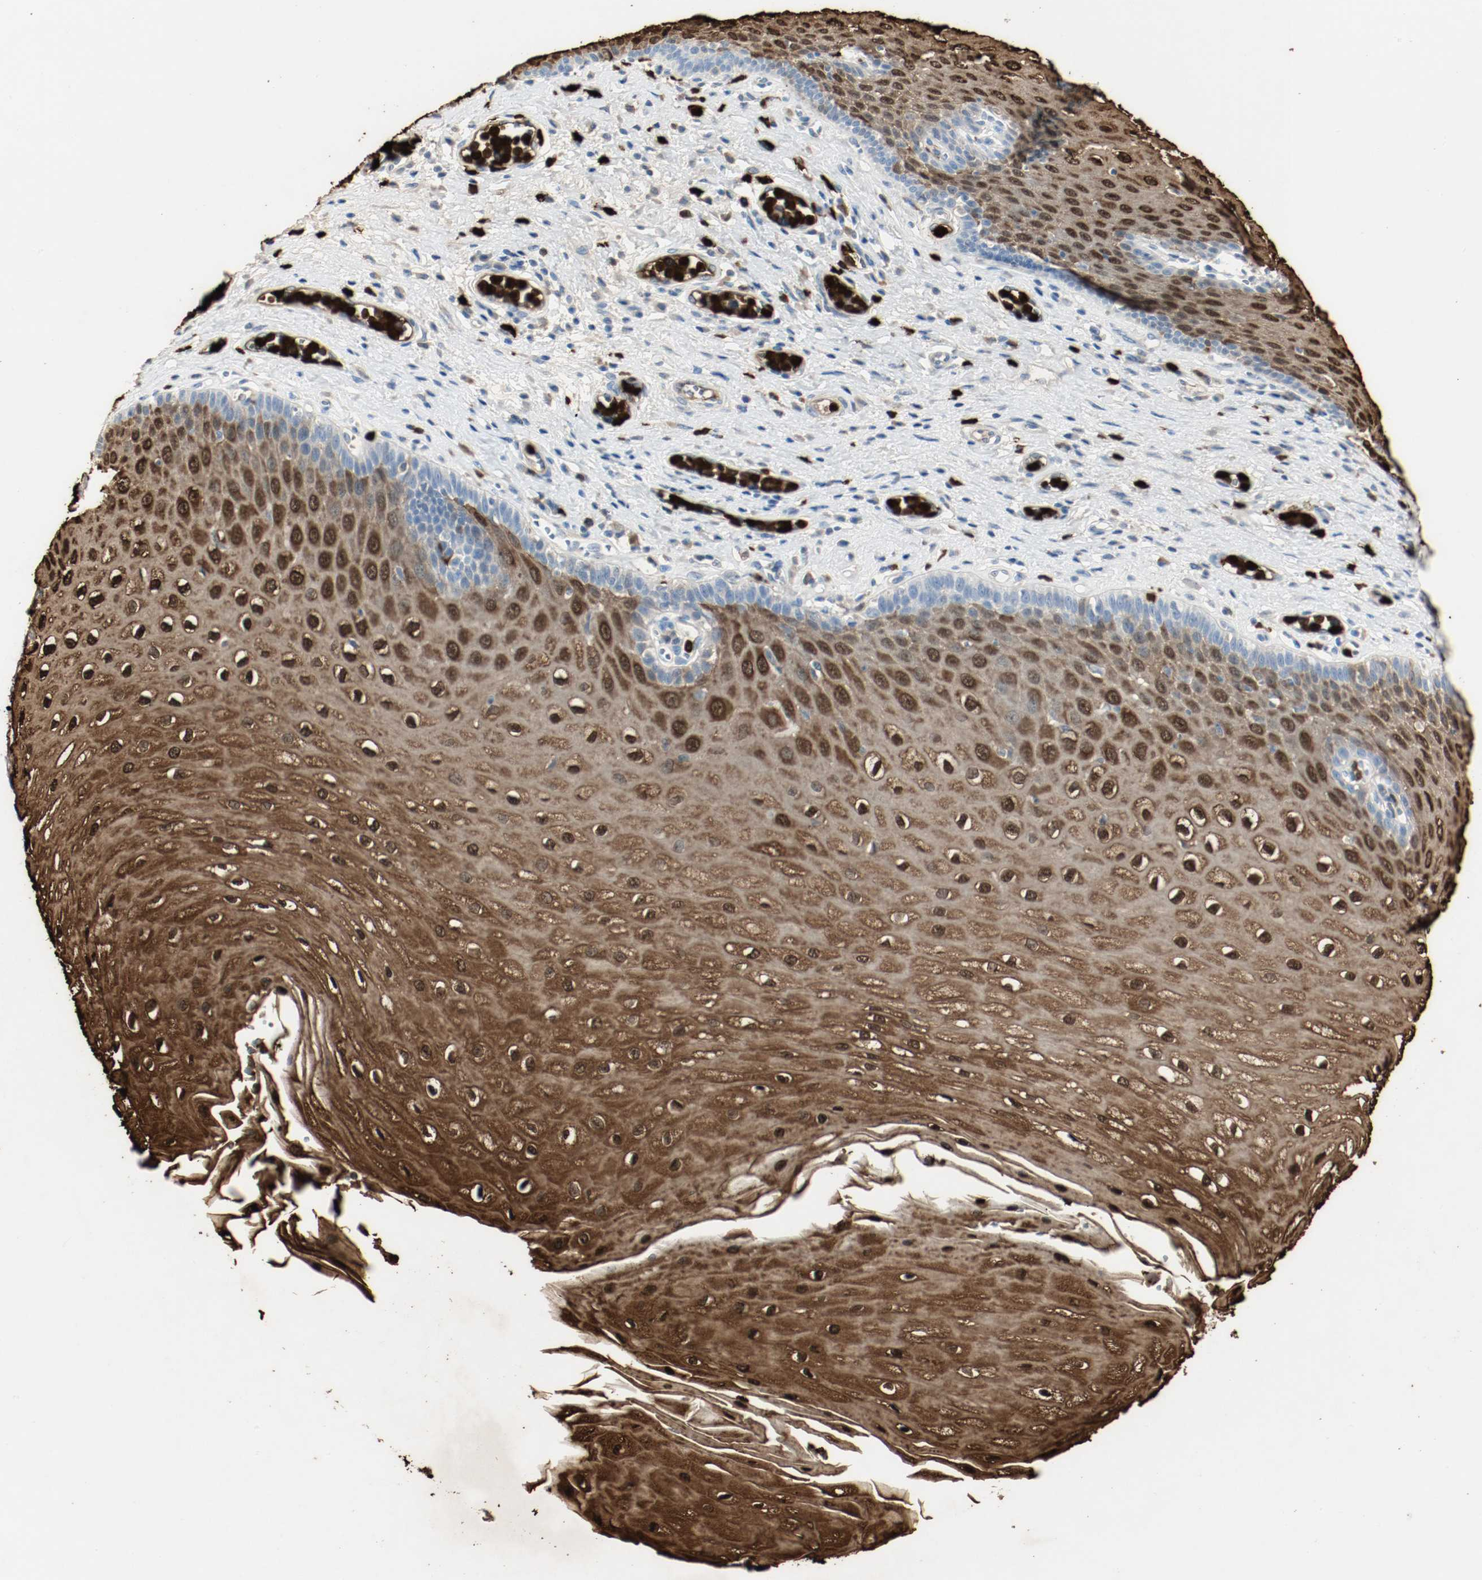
{"staining": {"intensity": "strong", "quantity": ">75%", "location": "cytoplasmic/membranous,nuclear"}, "tissue": "esophagus", "cell_type": "Squamous epithelial cells", "image_type": "normal", "snomed": [{"axis": "morphology", "description": "Normal tissue, NOS"}, {"axis": "morphology", "description": "Squamous cell carcinoma, NOS"}, {"axis": "topography", "description": "Esophagus"}], "caption": "Squamous epithelial cells demonstrate high levels of strong cytoplasmic/membranous,nuclear expression in approximately >75% of cells in benign human esophagus. (Brightfield microscopy of DAB IHC at high magnification).", "gene": "S100A9", "patient": {"sex": "male", "age": 65}}